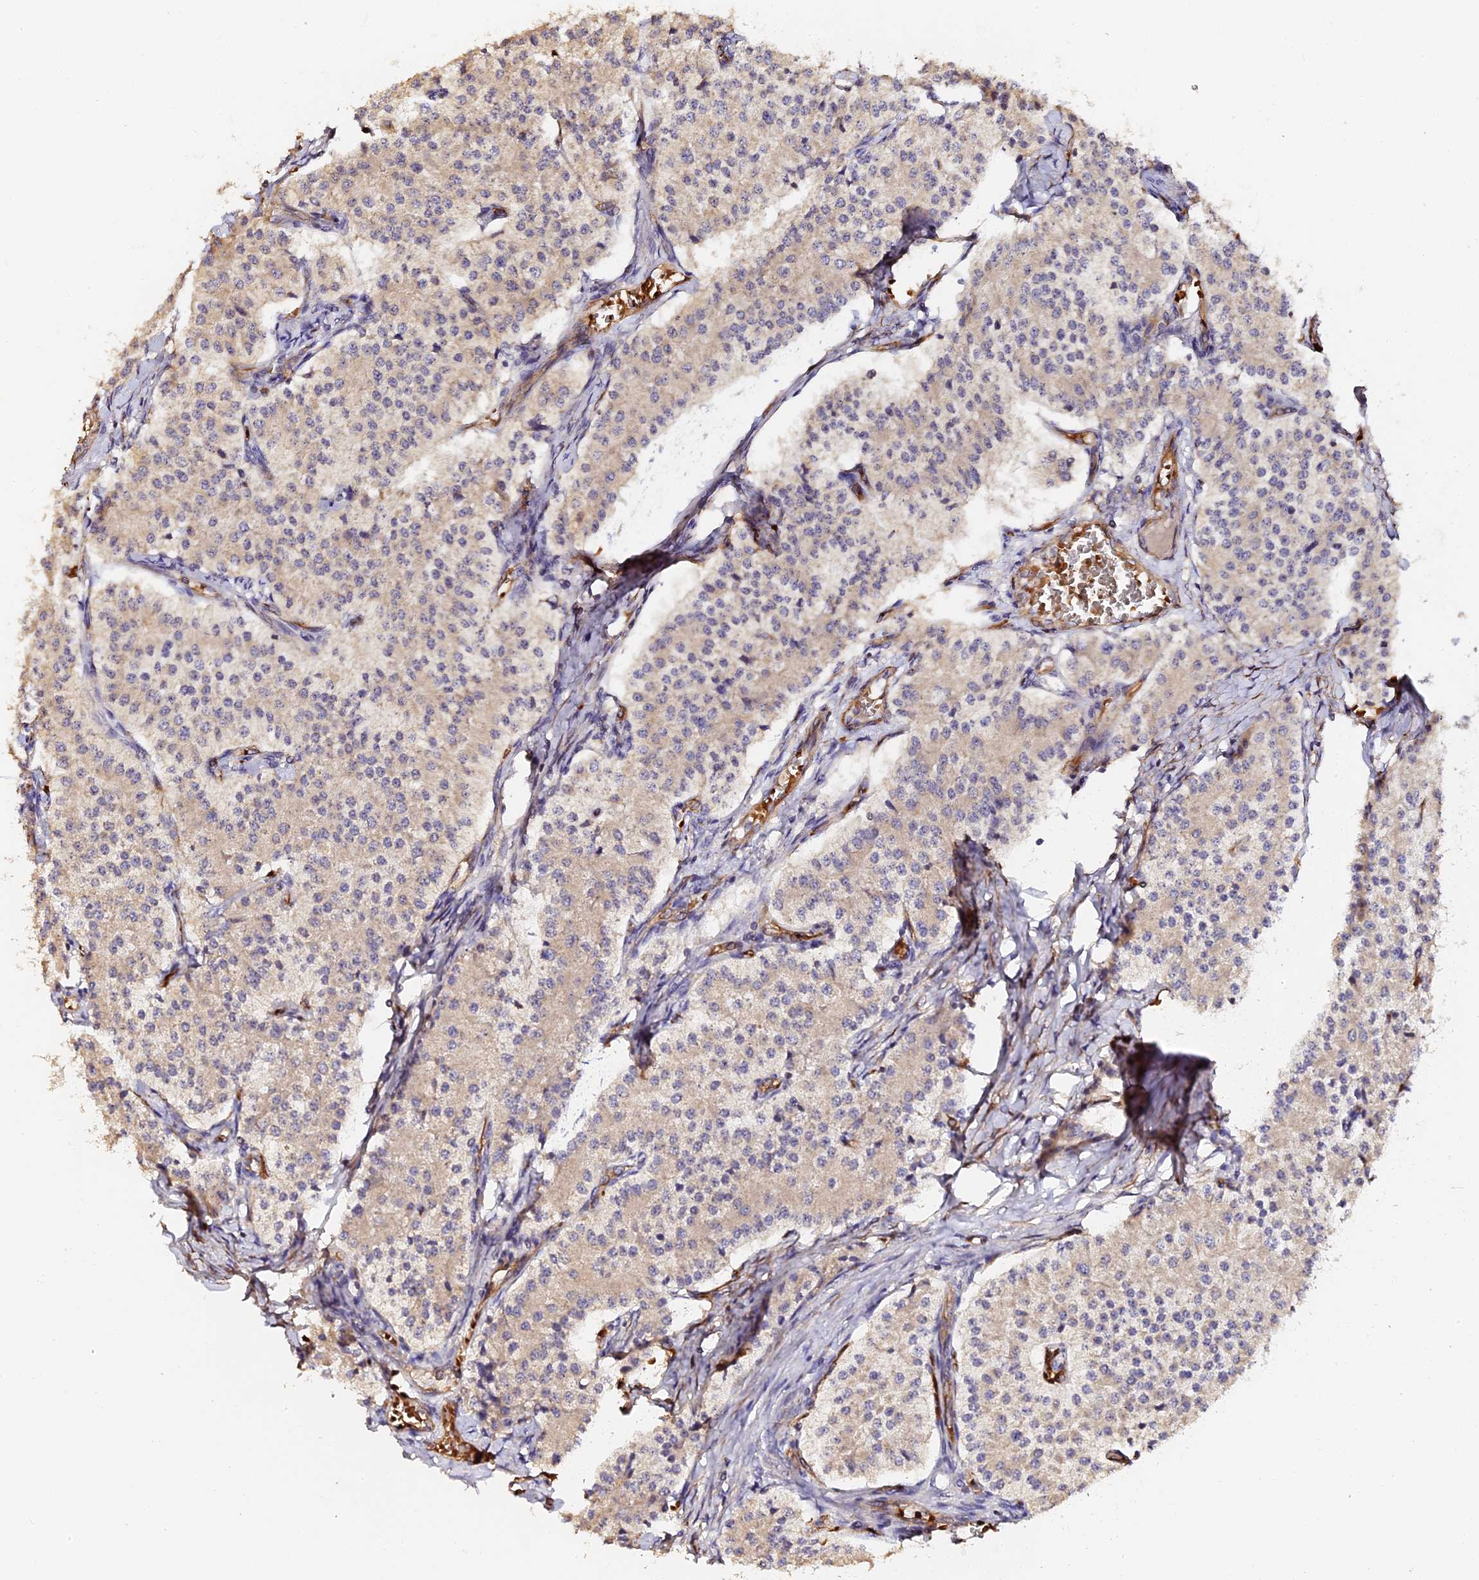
{"staining": {"intensity": "negative", "quantity": "none", "location": "none"}, "tissue": "carcinoid", "cell_type": "Tumor cells", "image_type": "cancer", "snomed": [{"axis": "morphology", "description": "Carcinoid, malignant, NOS"}, {"axis": "topography", "description": "Colon"}], "caption": "Tumor cells are negative for brown protein staining in carcinoid.", "gene": "TDO2", "patient": {"sex": "female", "age": 52}}